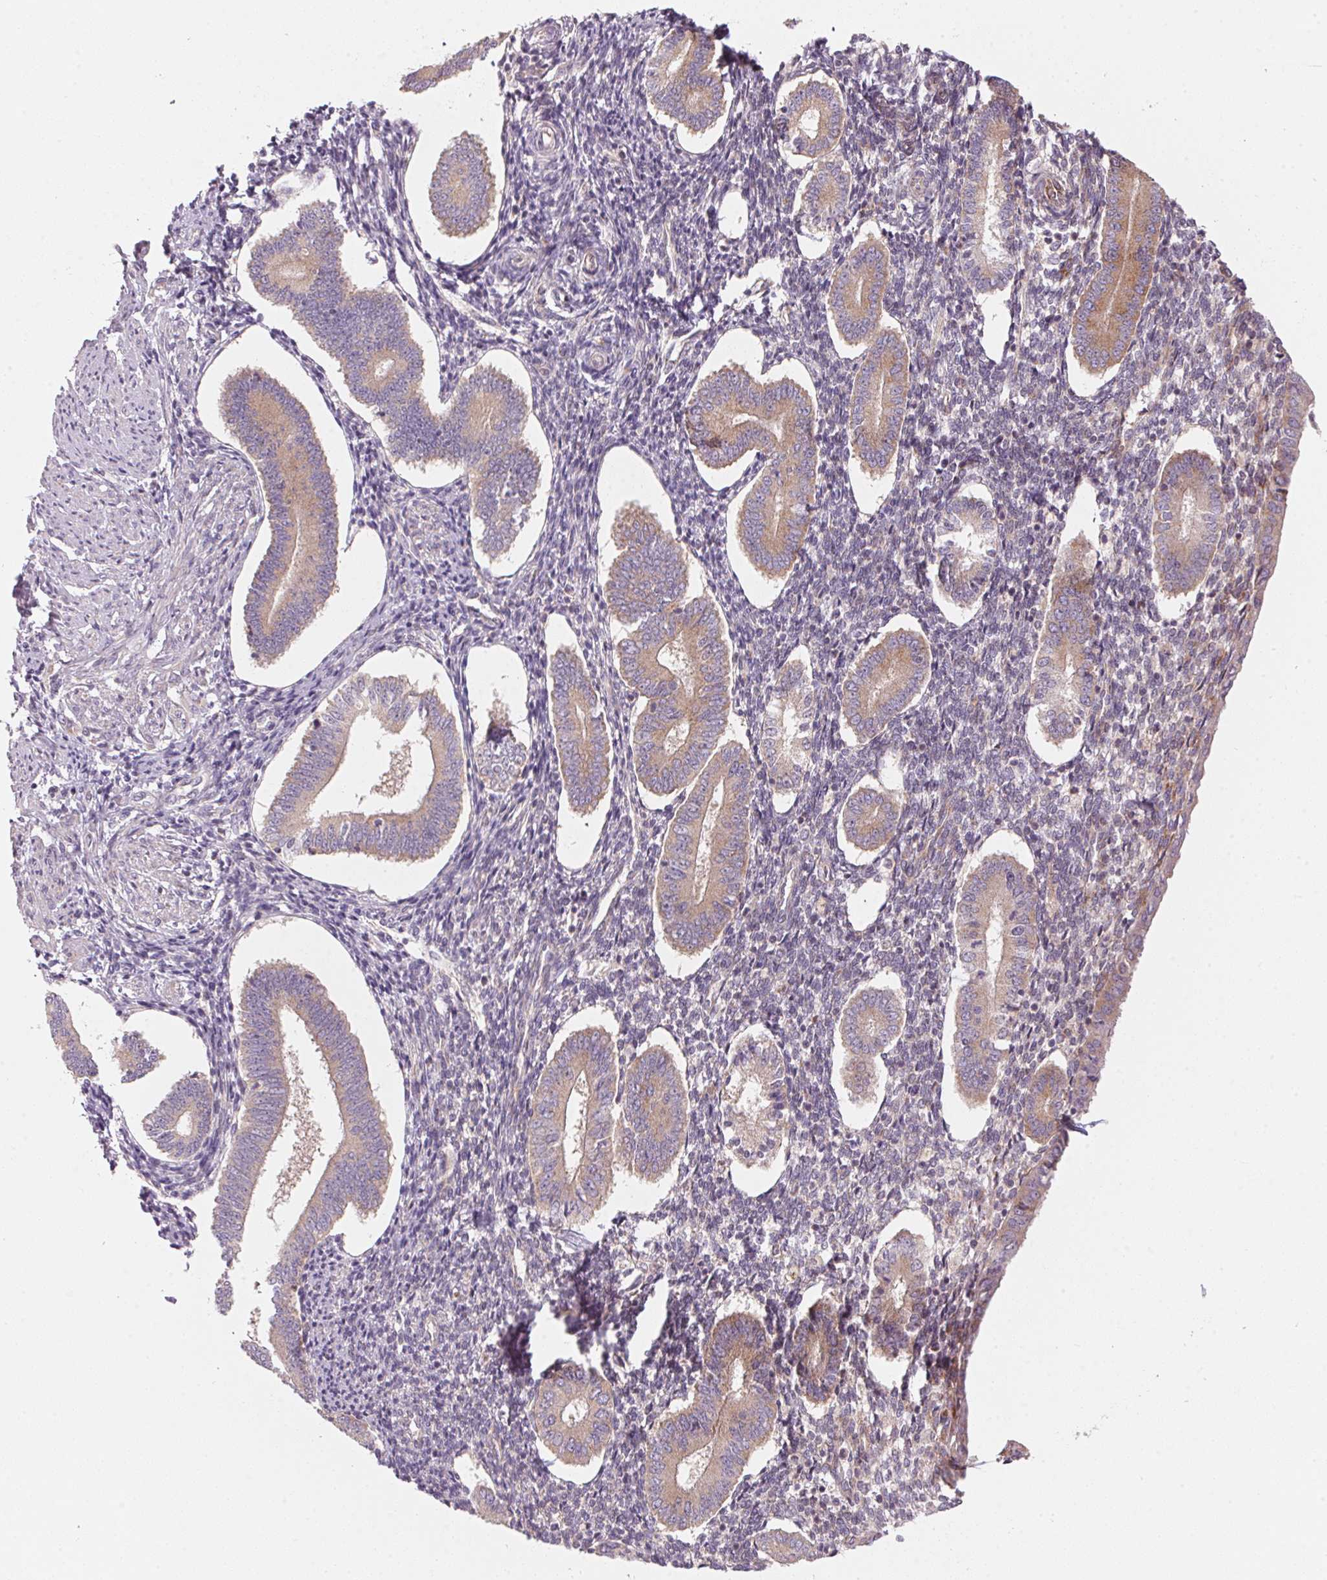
{"staining": {"intensity": "negative", "quantity": "none", "location": "none"}, "tissue": "endometrium", "cell_type": "Cells in endometrial stroma", "image_type": "normal", "snomed": [{"axis": "morphology", "description": "Normal tissue, NOS"}, {"axis": "topography", "description": "Endometrium"}], "caption": "IHC photomicrograph of normal endometrium: endometrium stained with DAB (3,3'-diaminobenzidine) demonstrates no significant protein staining in cells in endometrial stroma. (DAB (3,3'-diaminobenzidine) immunohistochemistry visualized using brightfield microscopy, high magnification).", "gene": "BLOC1S2", "patient": {"sex": "female", "age": 40}}